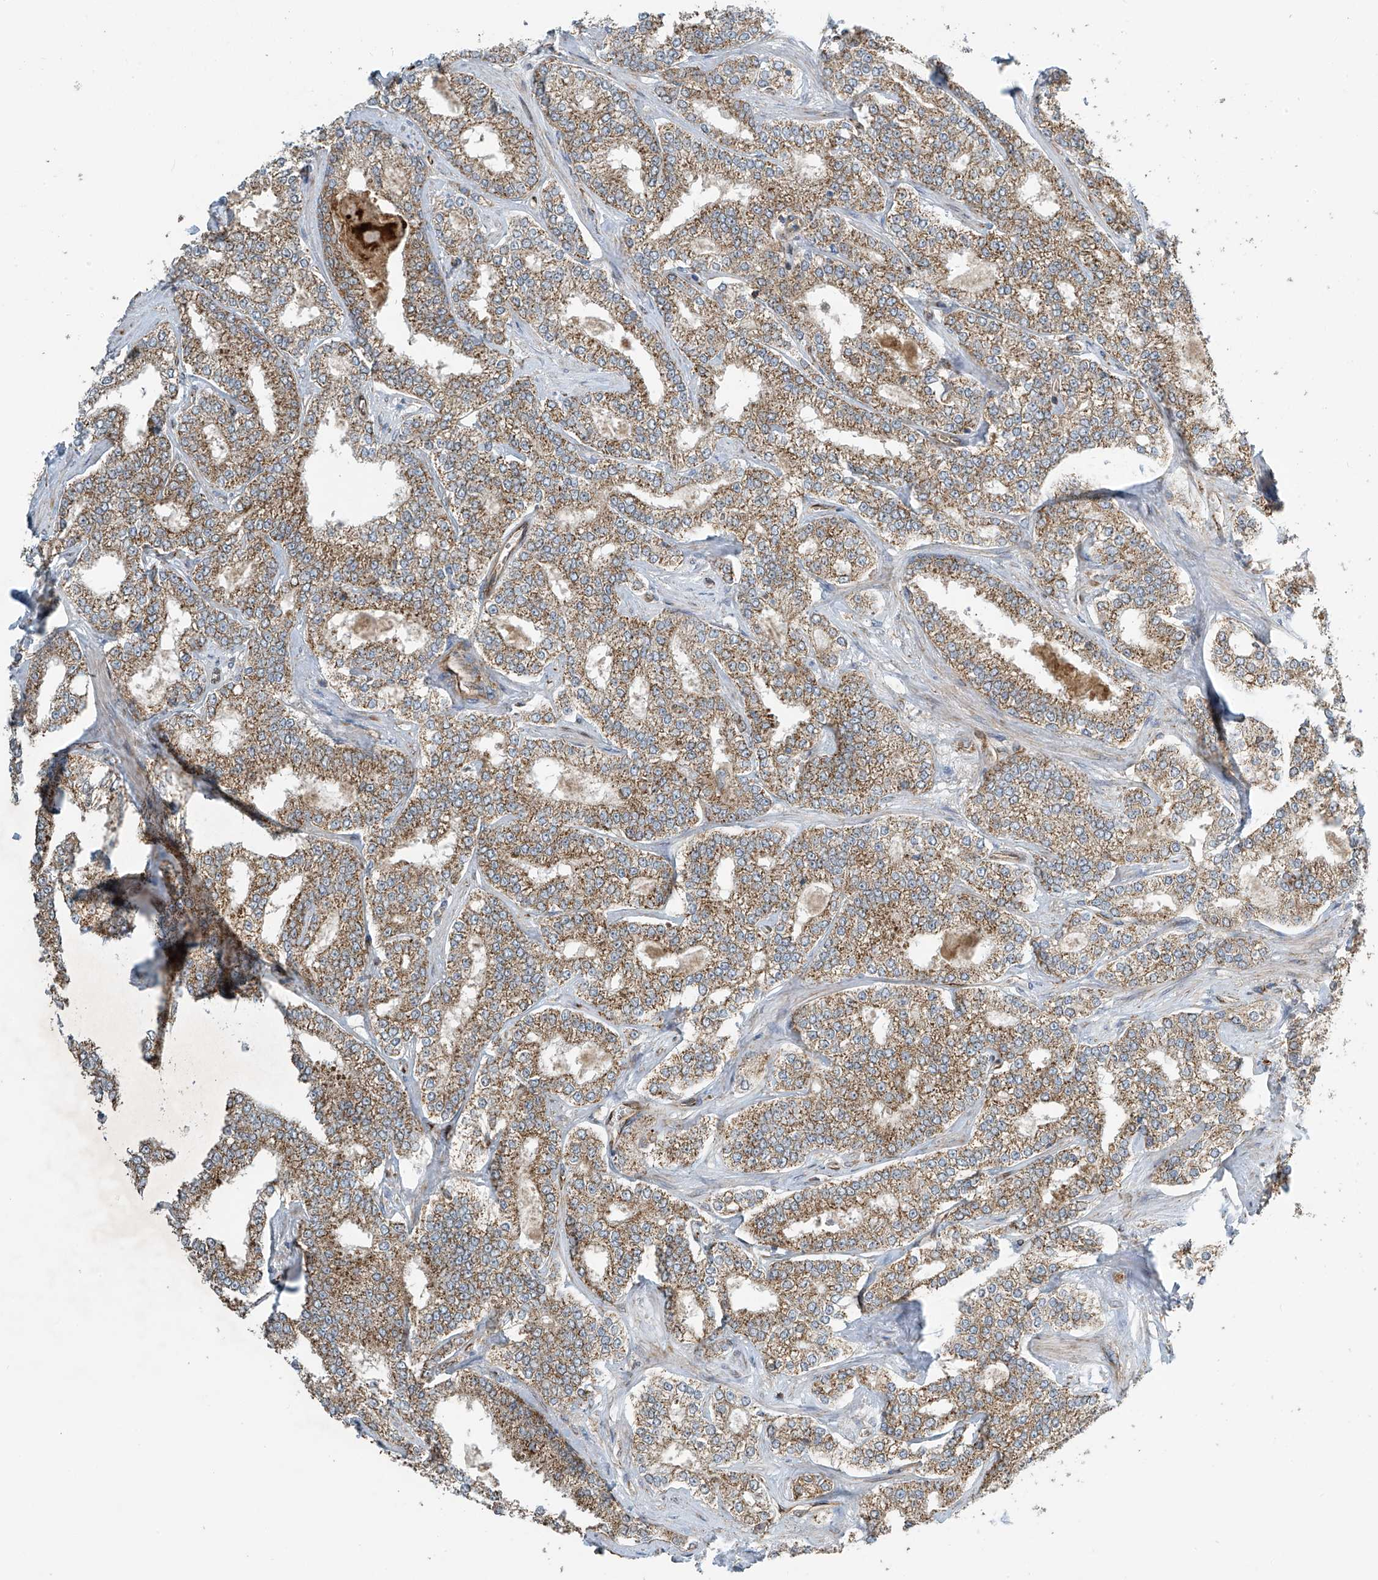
{"staining": {"intensity": "moderate", "quantity": ">75%", "location": "cytoplasmic/membranous"}, "tissue": "prostate cancer", "cell_type": "Tumor cells", "image_type": "cancer", "snomed": [{"axis": "morphology", "description": "Normal tissue, NOS"}, {"axis": "morphology", "description": "Adenocarcinoma, High grade"}, {"axis": "topography", "description": "Prostate"}], "caption": "Moderate cytoplasmic/membranous positivity is present in about >75% of tumor cells in prostate cancer (adenocarcinoma (high-grade)).", "gene": "METTL6", "patient": {"sex": "male", "age": 83}}